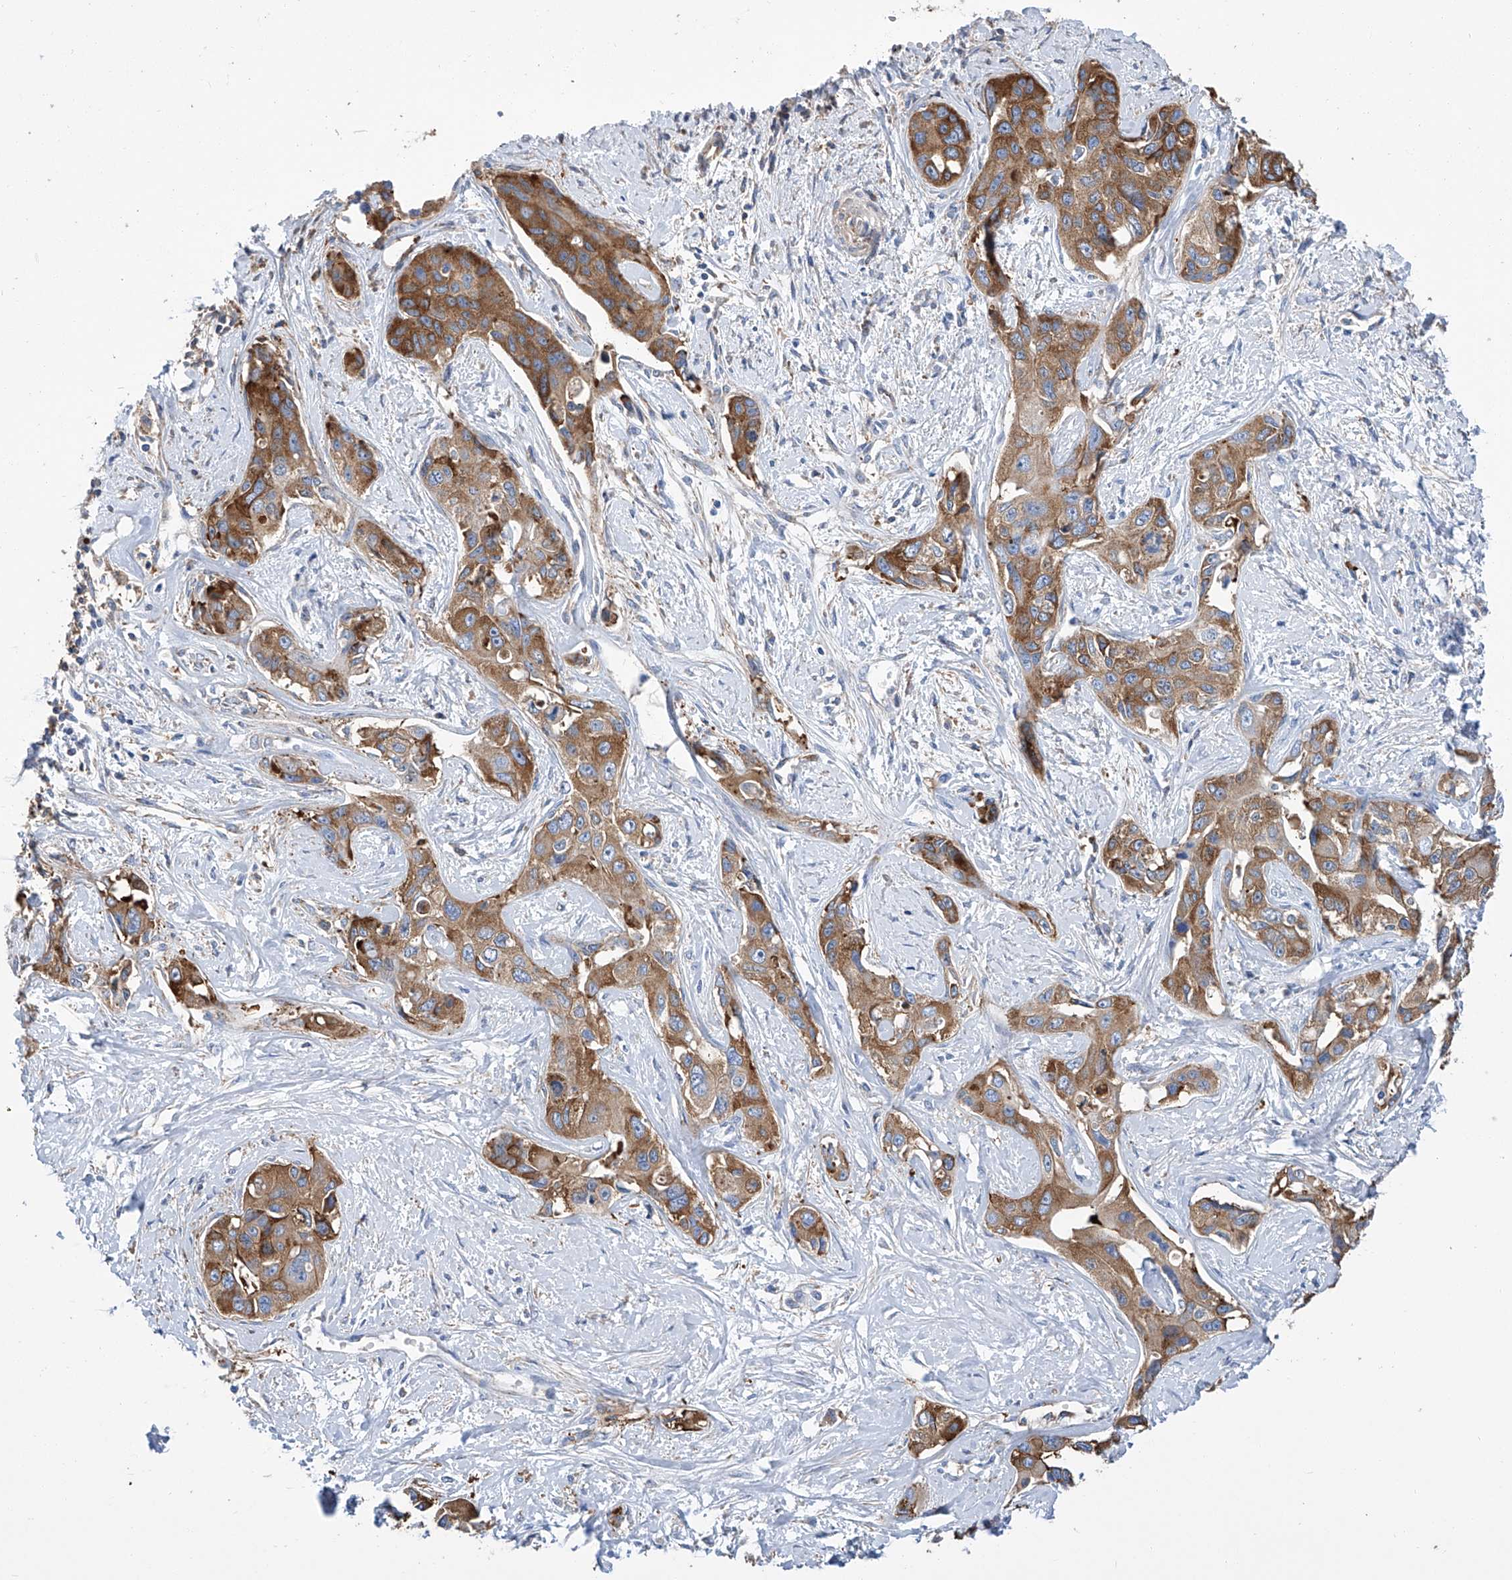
{"staining": {"intensity": "moderate", "quantity": ">75%", "location": "cytoplasmic/membranous"}, "tissue": "liver cancer", "cell_type": "Tumor cells", "image_type": "cancer", "snomed": [{"axis": "morphology", "description": "Cholangiocarcinoma"}, {"axis": "topography", "description": "Liver"}], "caption": "Immunohistochemistry (IHC) (DAB) staining of human liver cancer (cholangiocarcinoma) reveals moderate cytoplasmic/membranous protein staining in about >75% of tumor cells. Using DAB (brown) and hematoxylin (blue) stains, captured at high magnification using brightfield microscopy.", "gene": "GPT", "patient": {"sex": "male", "age": 59}}